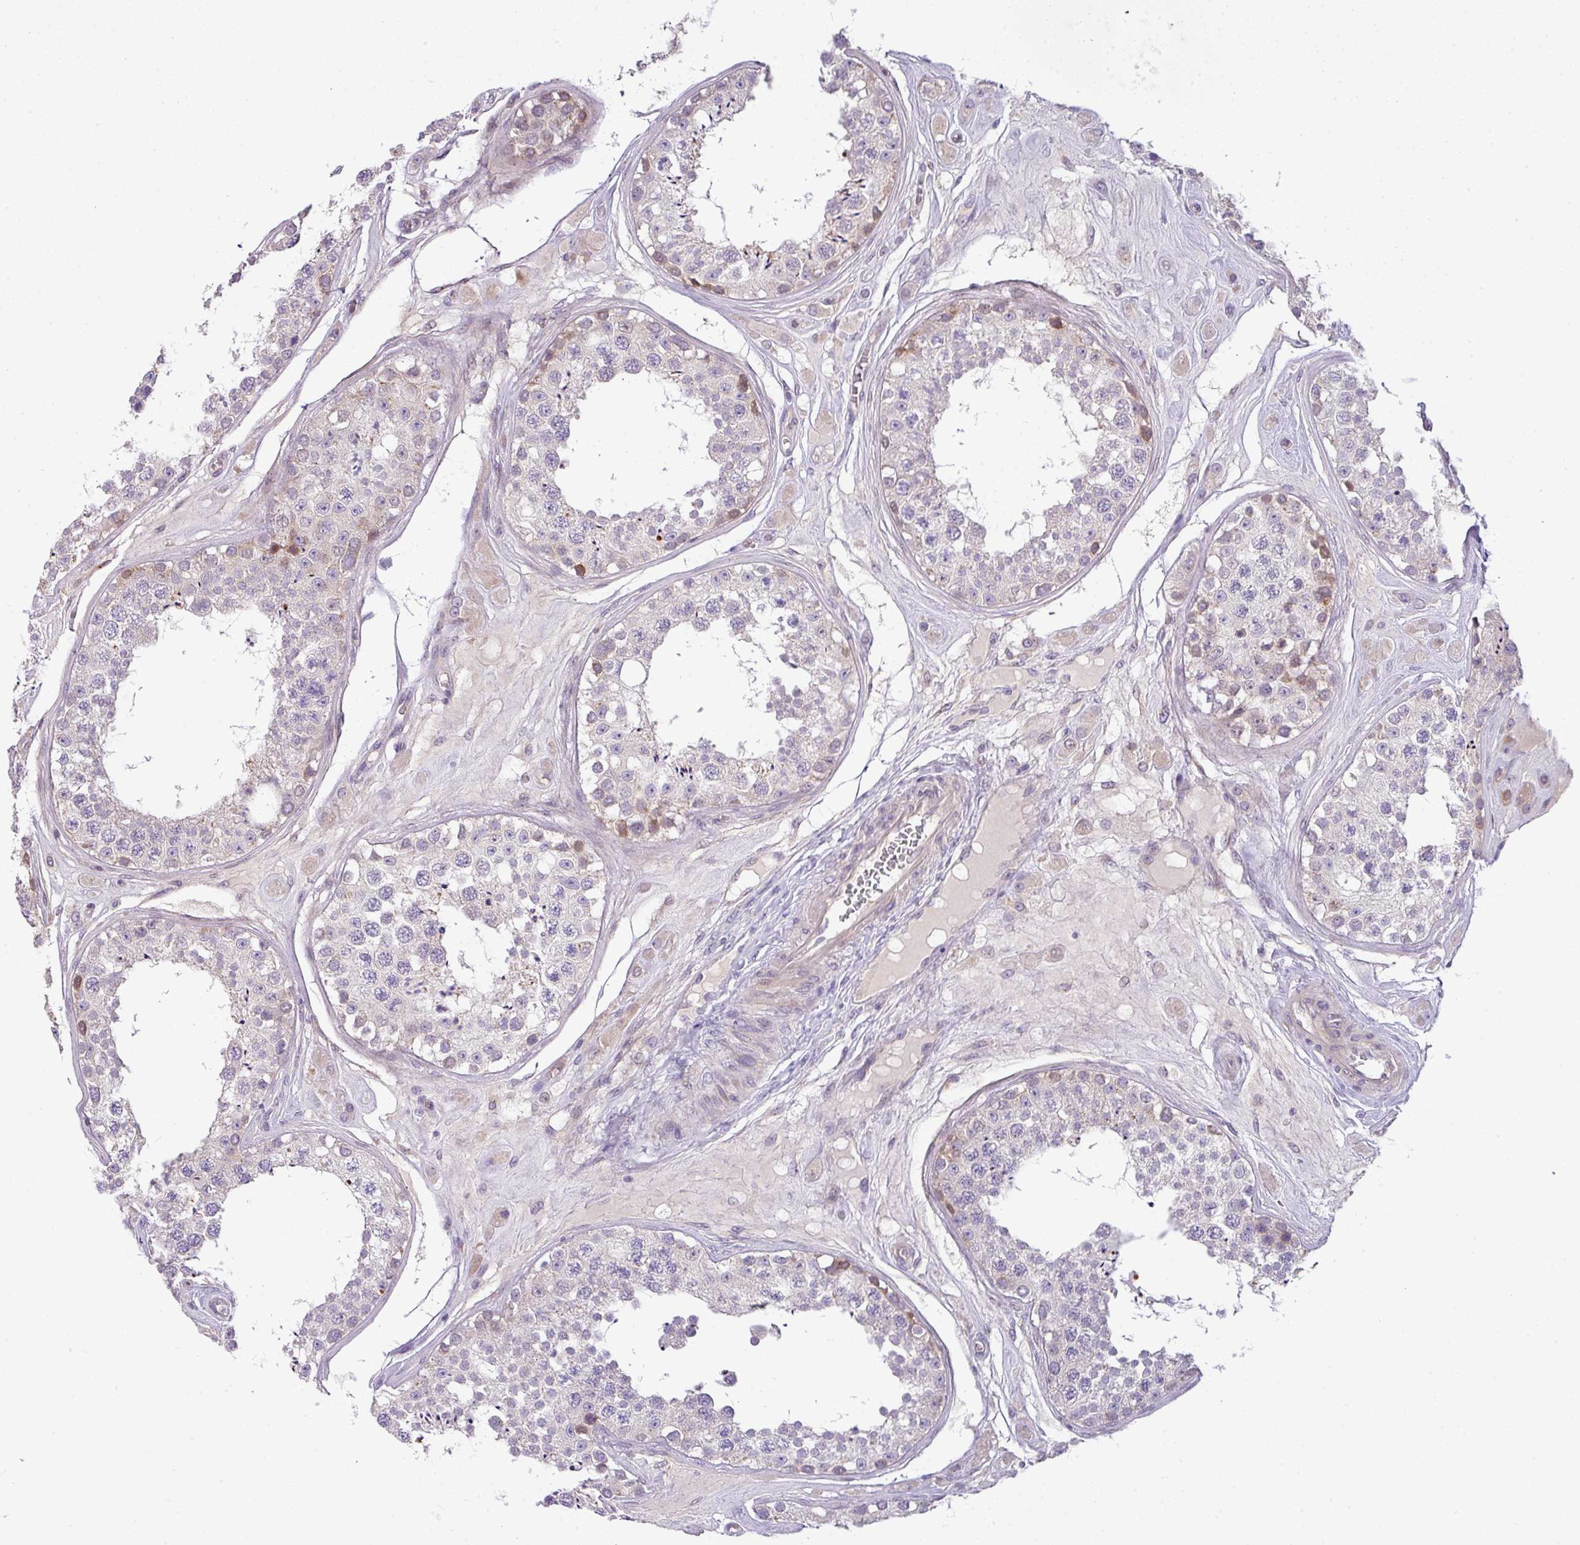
{"staining": {"intensity": "moderate", "quantity": "<25%", "location": "cytoplasmic/membranous"}, "tissue": "testis", "cell_type": "Cells in seminiferous ducts", "image_type": "normal", "snomed": [{"axis": "morphology", "description": "Normal tissue, NOS"}, {"axis": "topography", "description": "Testis"}], "caption": "Testis stained with DAB IHC reveals low levels of moderate cytoplasmic/membranous positivity in about <25% of cells in seminiferous ducts. The protein of interest is stained brown, and the nuclei are stained in blue (DAB IHC with brightfield microscopy, high magnification).", "gene": "PIK3R5", "patient": {"sex": "male", "age": 25}}